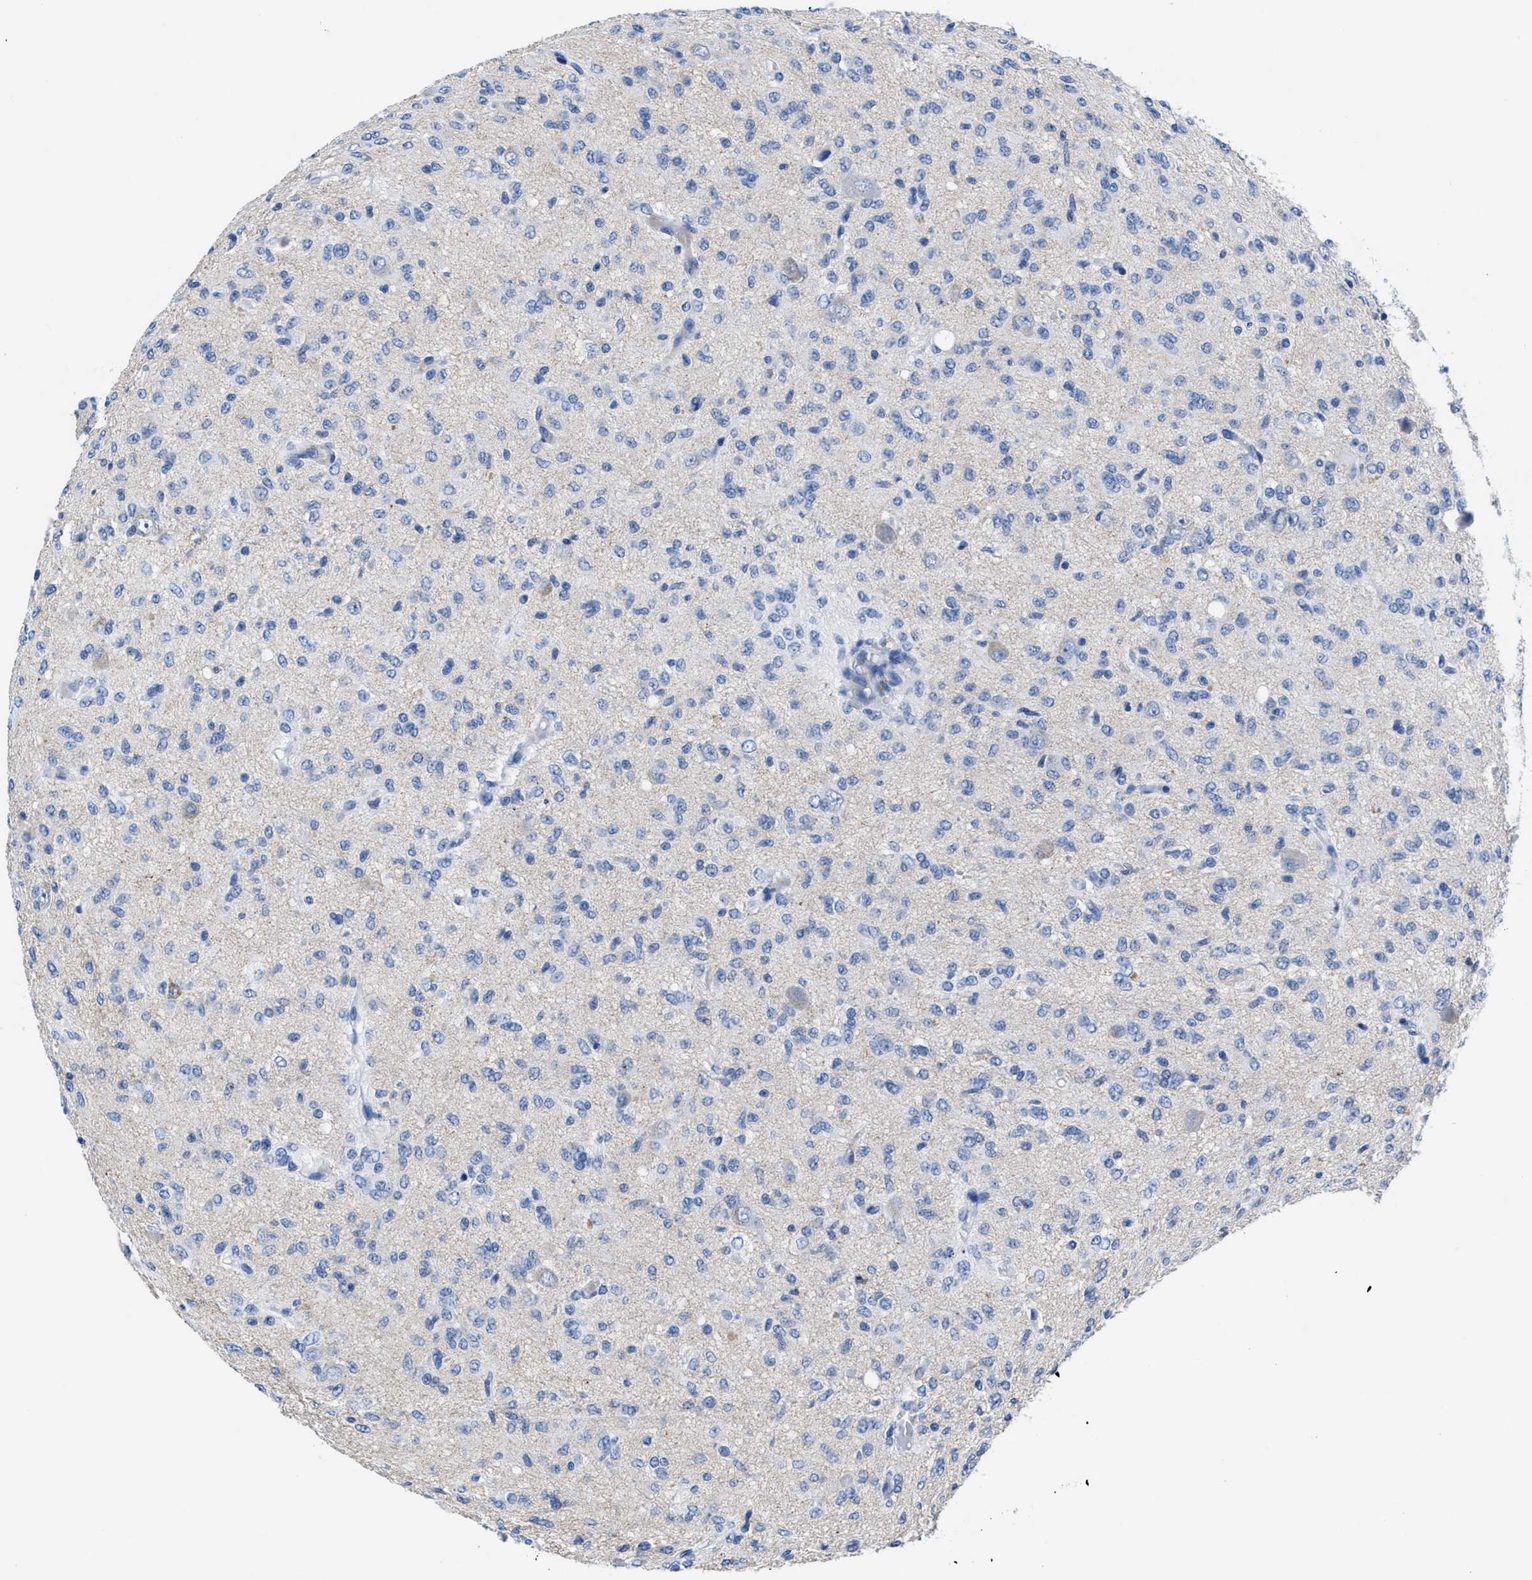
{"staining": {"intensity": "negative", "quantity": "none", "location": "none"}, "tissue": "glioma", "cell_type": "Tumor cells", "image_type": "cancer", "snomed": [{"axis": "morphology", "description": "Glioma, malignant, High grade"}, {"axis": "topography", "description": "Brain"}], "caption": "Glioma was stained to show a protein in brown. There is no significant positivity in tumor cells.", "gene": "SLFN13", "patient": {"sex": "female", "age": 59}}